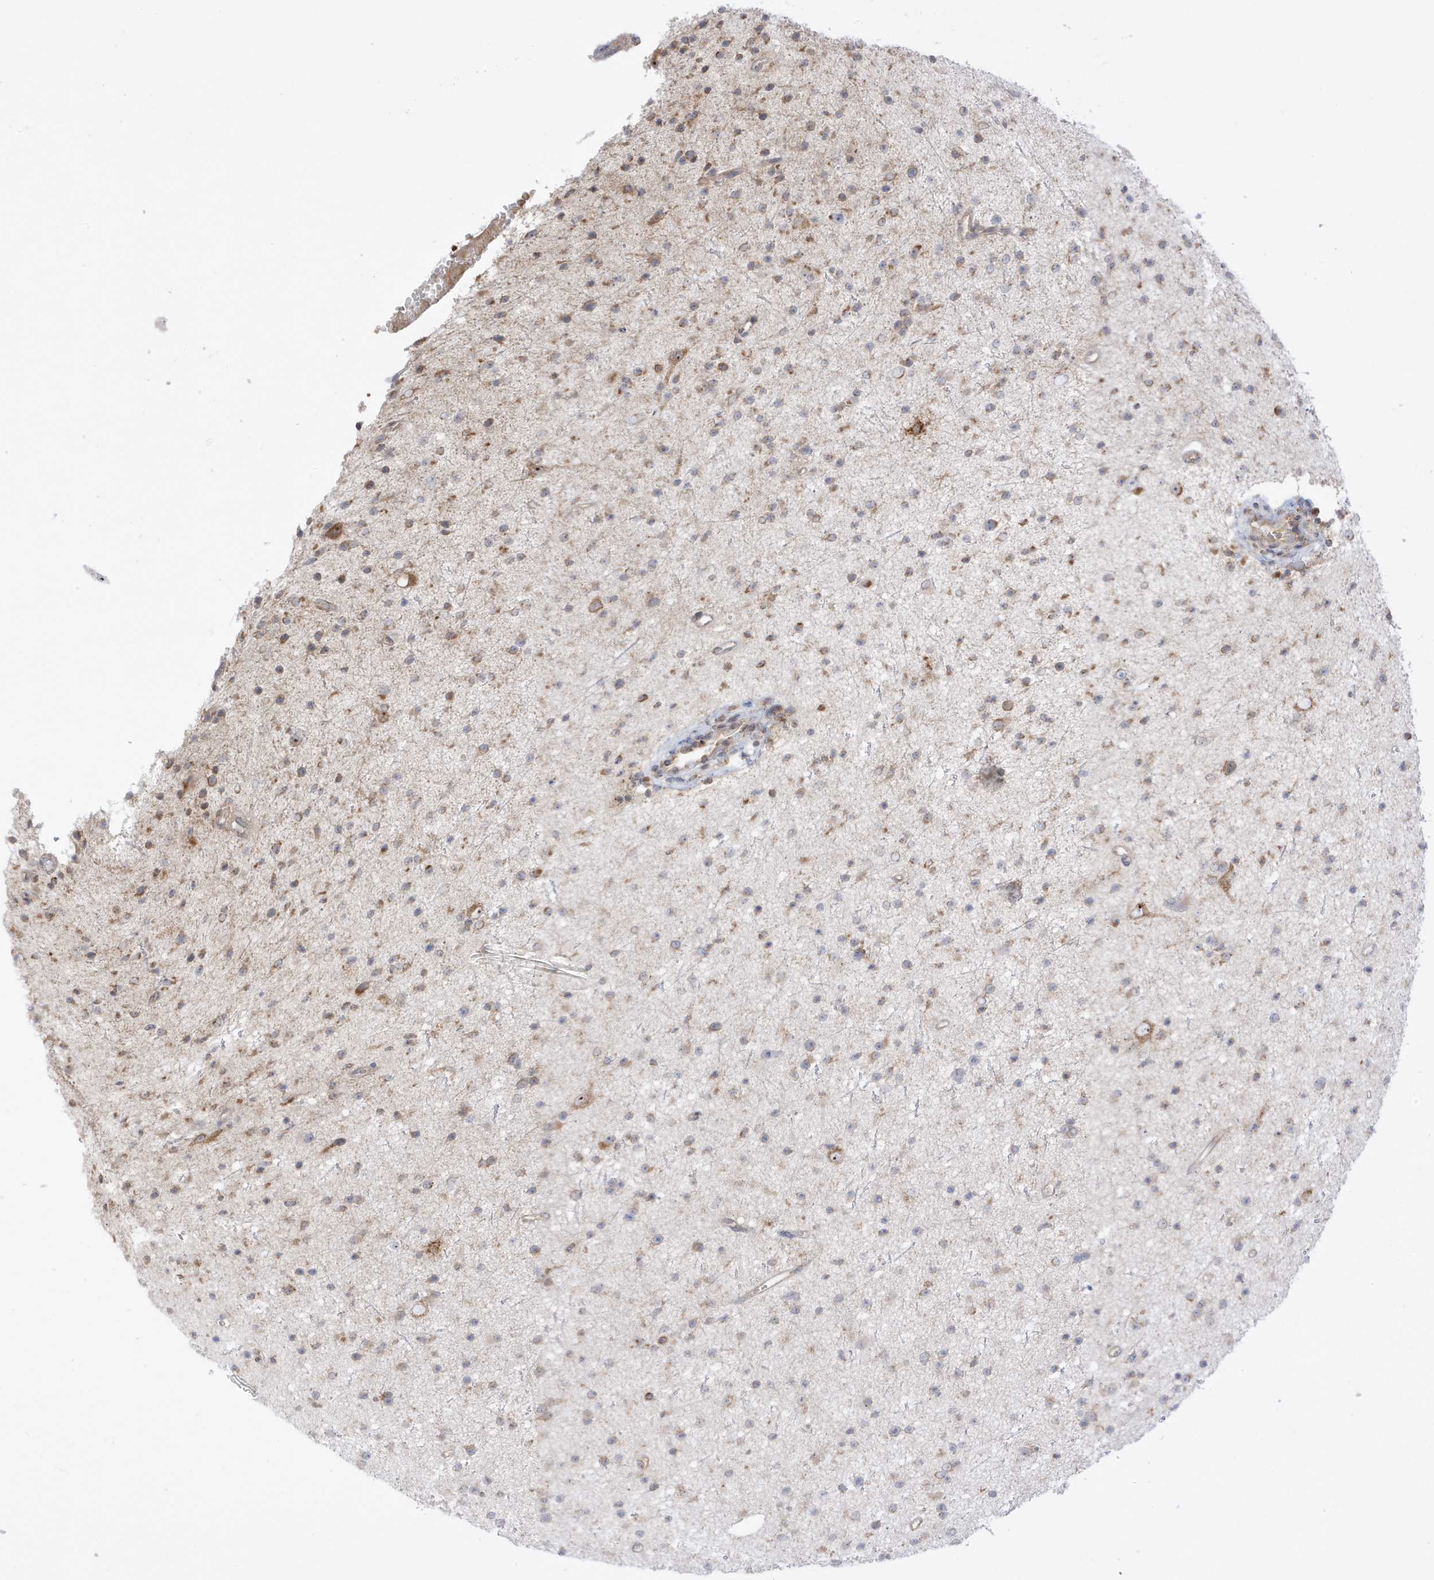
{"staining": {"intensity": "moderate", "quantity": "25%-75%", "location": "cytoplasmic/membranous"}, "tissue": "glioma", "cell_type": "Tumor cells", "image_type": "cancer", "snomed": [{"axis": "morphology", "description": "Glioma, malignant, Low grade"}, {"axis": "topography", "description": "Cerebral cortex"}], "caption": "Immunohistochemistry image of malignant glioma (low-grade) stained for a protein (brown), which reveals medium levels of moderate cytoplasmic/membranous expression in approximately 25%-75% of tumor cells.", "gene": "NPPC", "patient": {"sex": "female", "age": 39}}